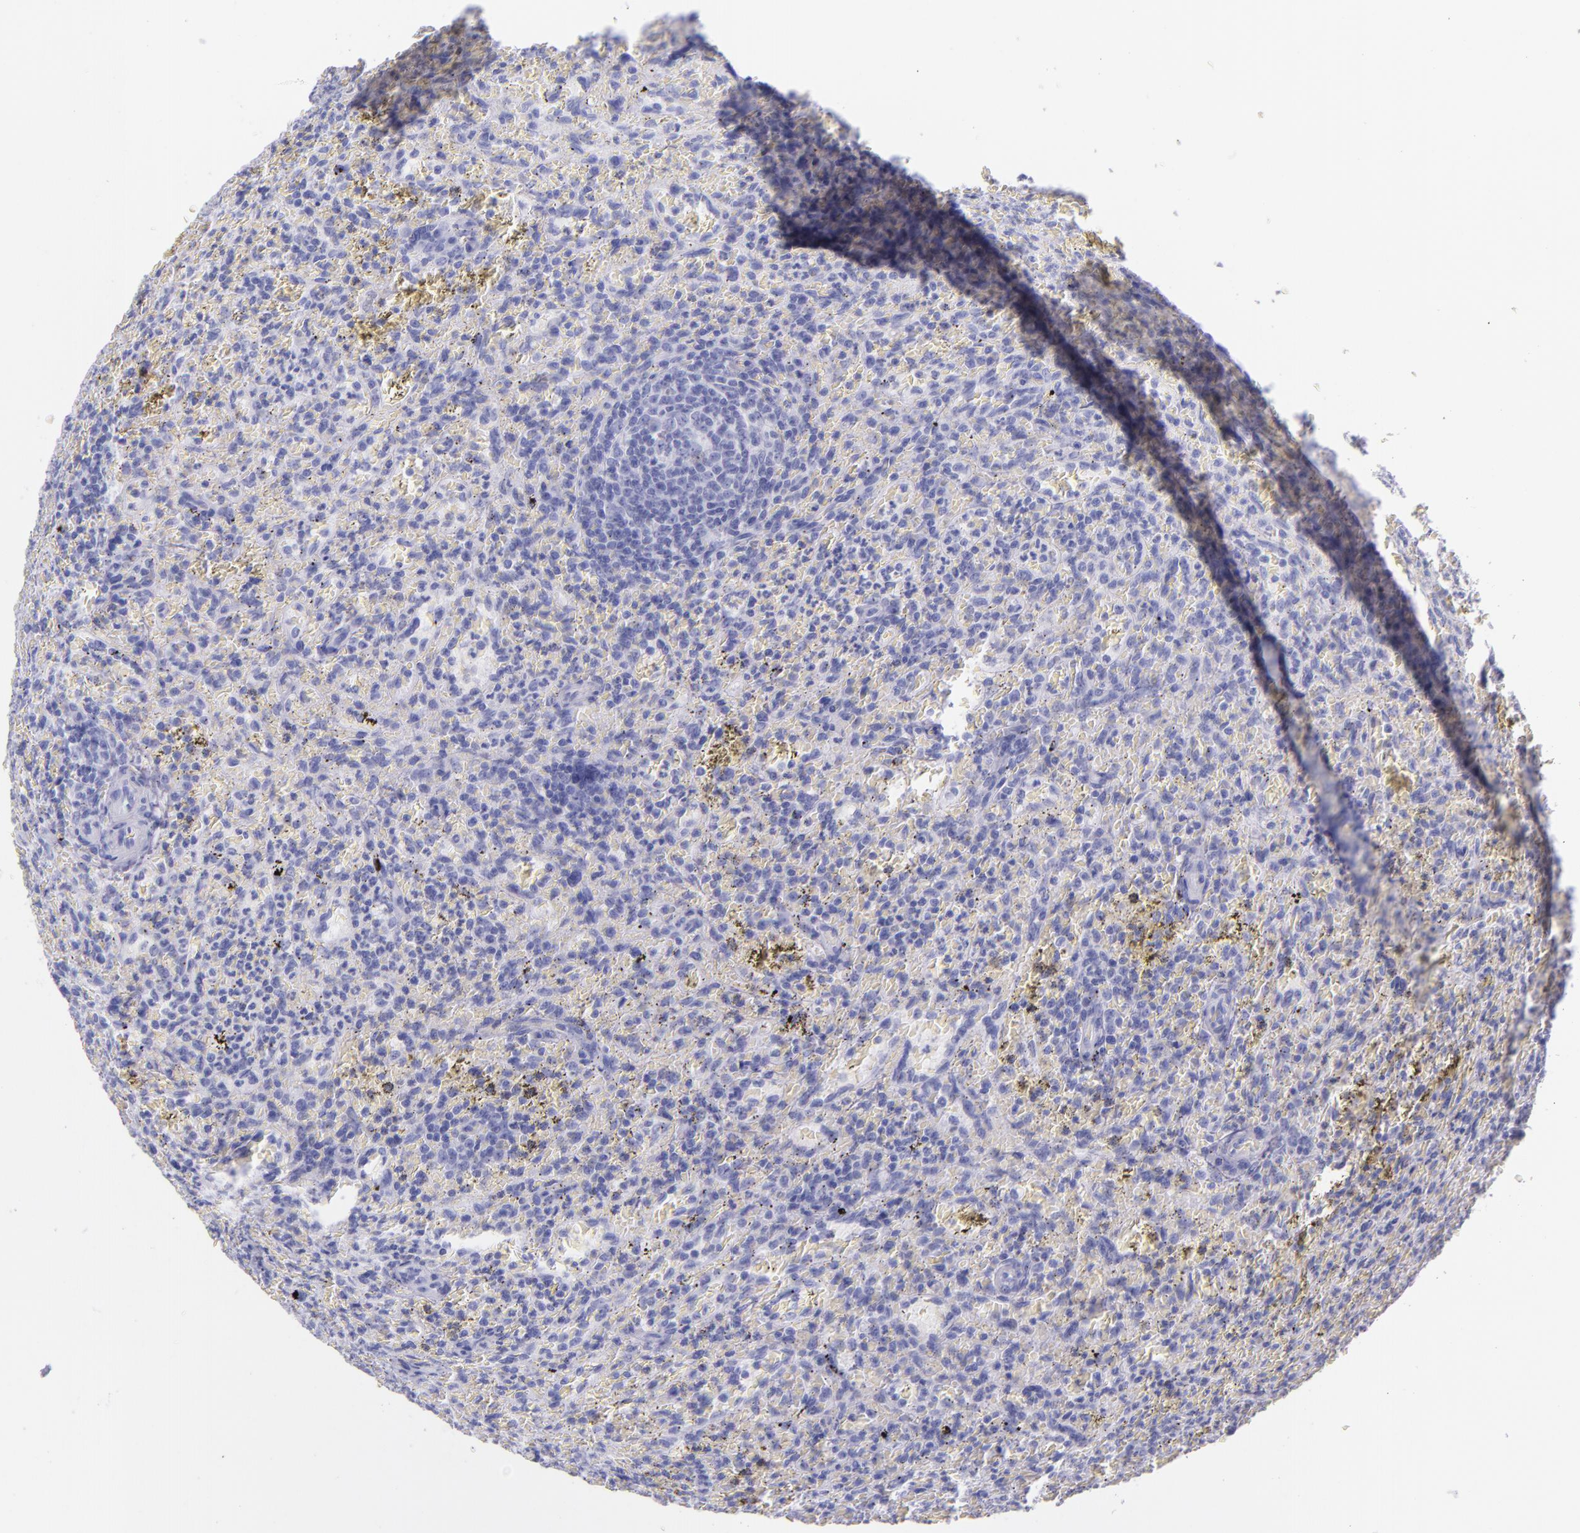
{"staining": {"intensity": "negative", "quantity": "none", "location": "none"}, "tissue": "lymphoma", "cell_type": "Tumor cells", "image_type": "cancer", "snomed": [{"axis": "morphology", "description": "Malignant lymphoma, non-Hodgkin's type, Low grade"}, {"axis": "topography", "description": "Spleen"}], "caption": "Tumor cells show no significant positivity in lymphoma.", "gene": "SFTPB", "patient": {"sex": "female", "age": 64}}